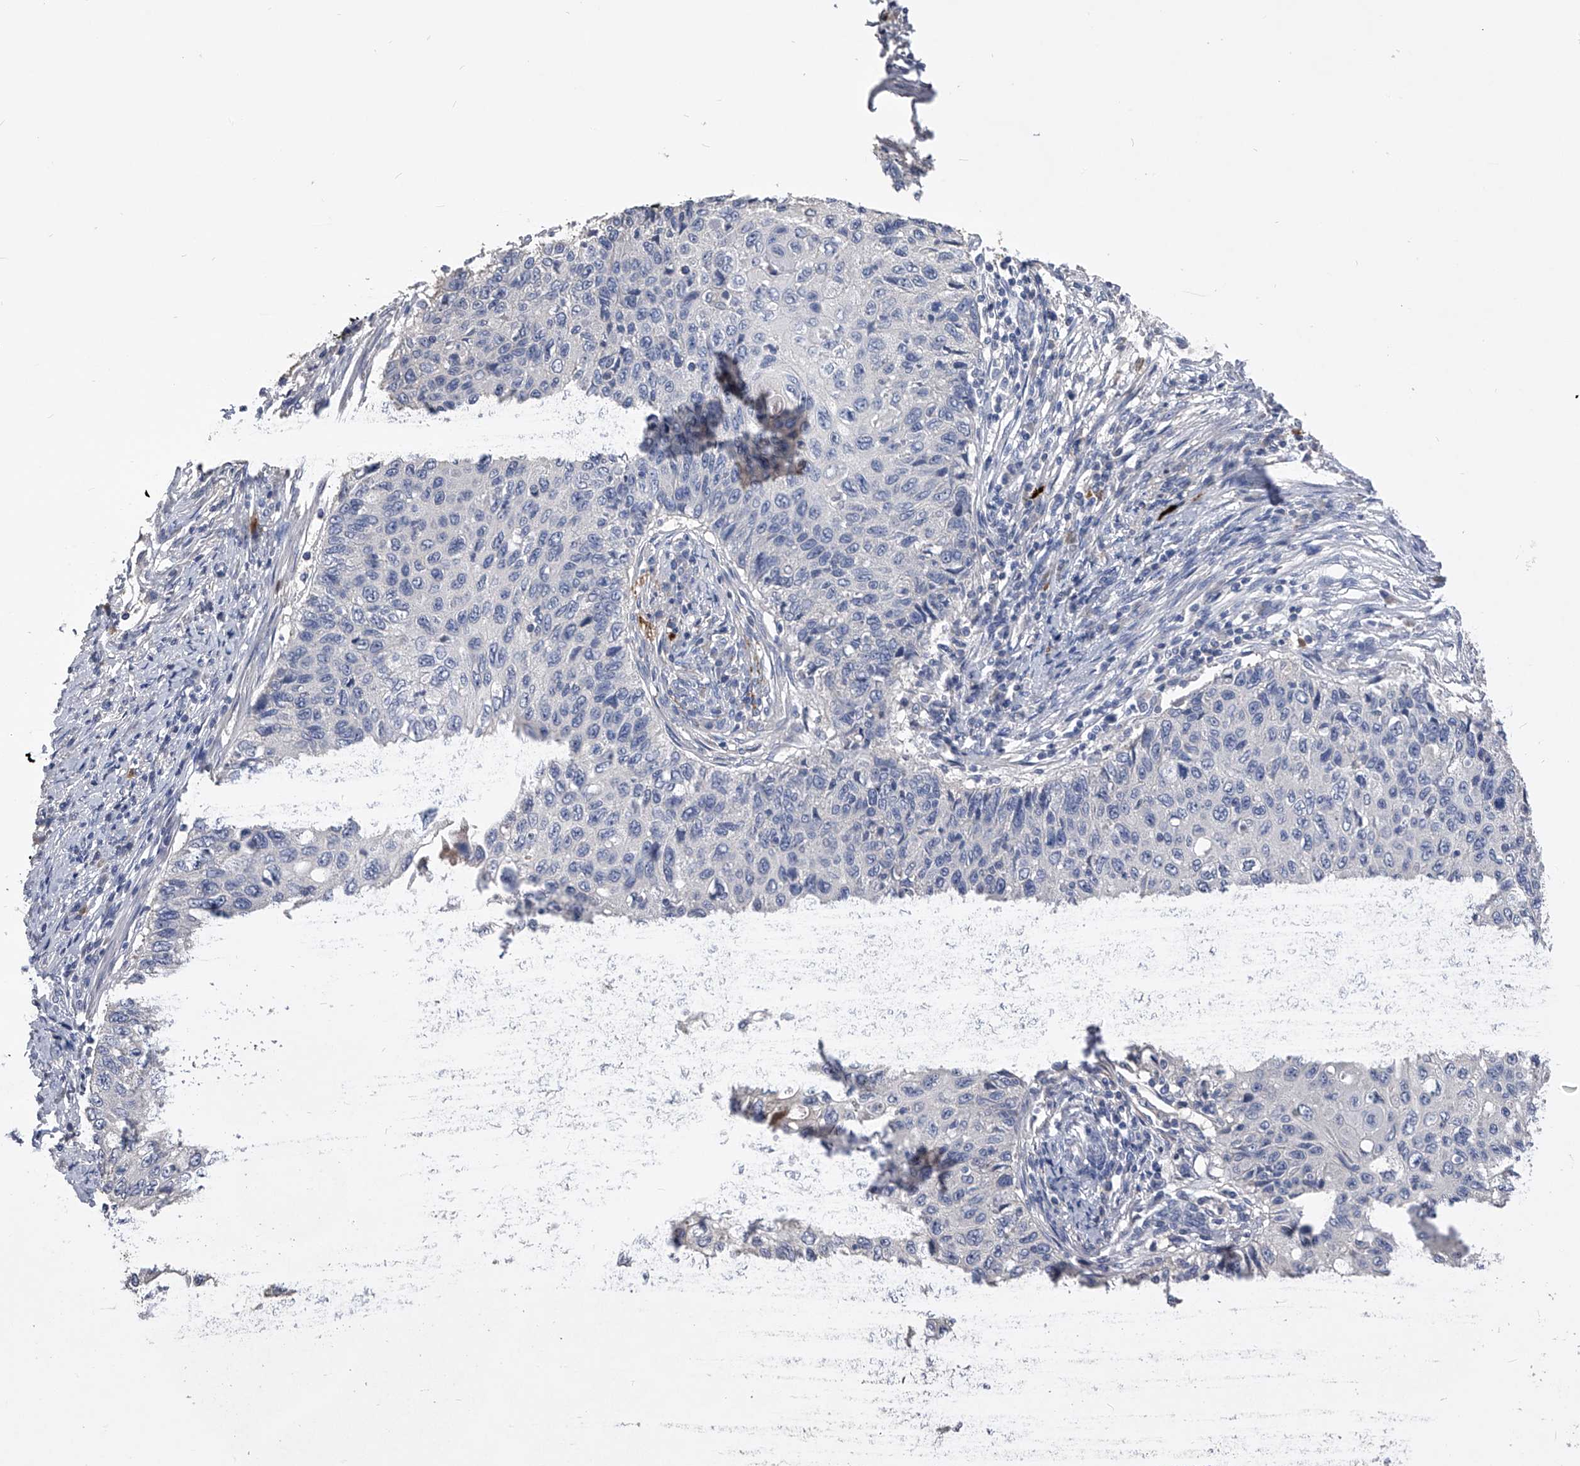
{"staining": {"intensity": "negative", "quantity": "none", "location": "none"}, "tissue": "cervical cancer", "cell_type": "Tumor cells", "image_type": "cancer", "snomed": [{"axis": "morphology", "description": "Squamous cell carcinoma, NOS"}, {"axis": "topography", "description": "Cervix"}], "caption": "There is no significant staining in tumor cells of cervical cancer.", "gene": "MDN1", "patient": {"sex": "female", "age": 70}}